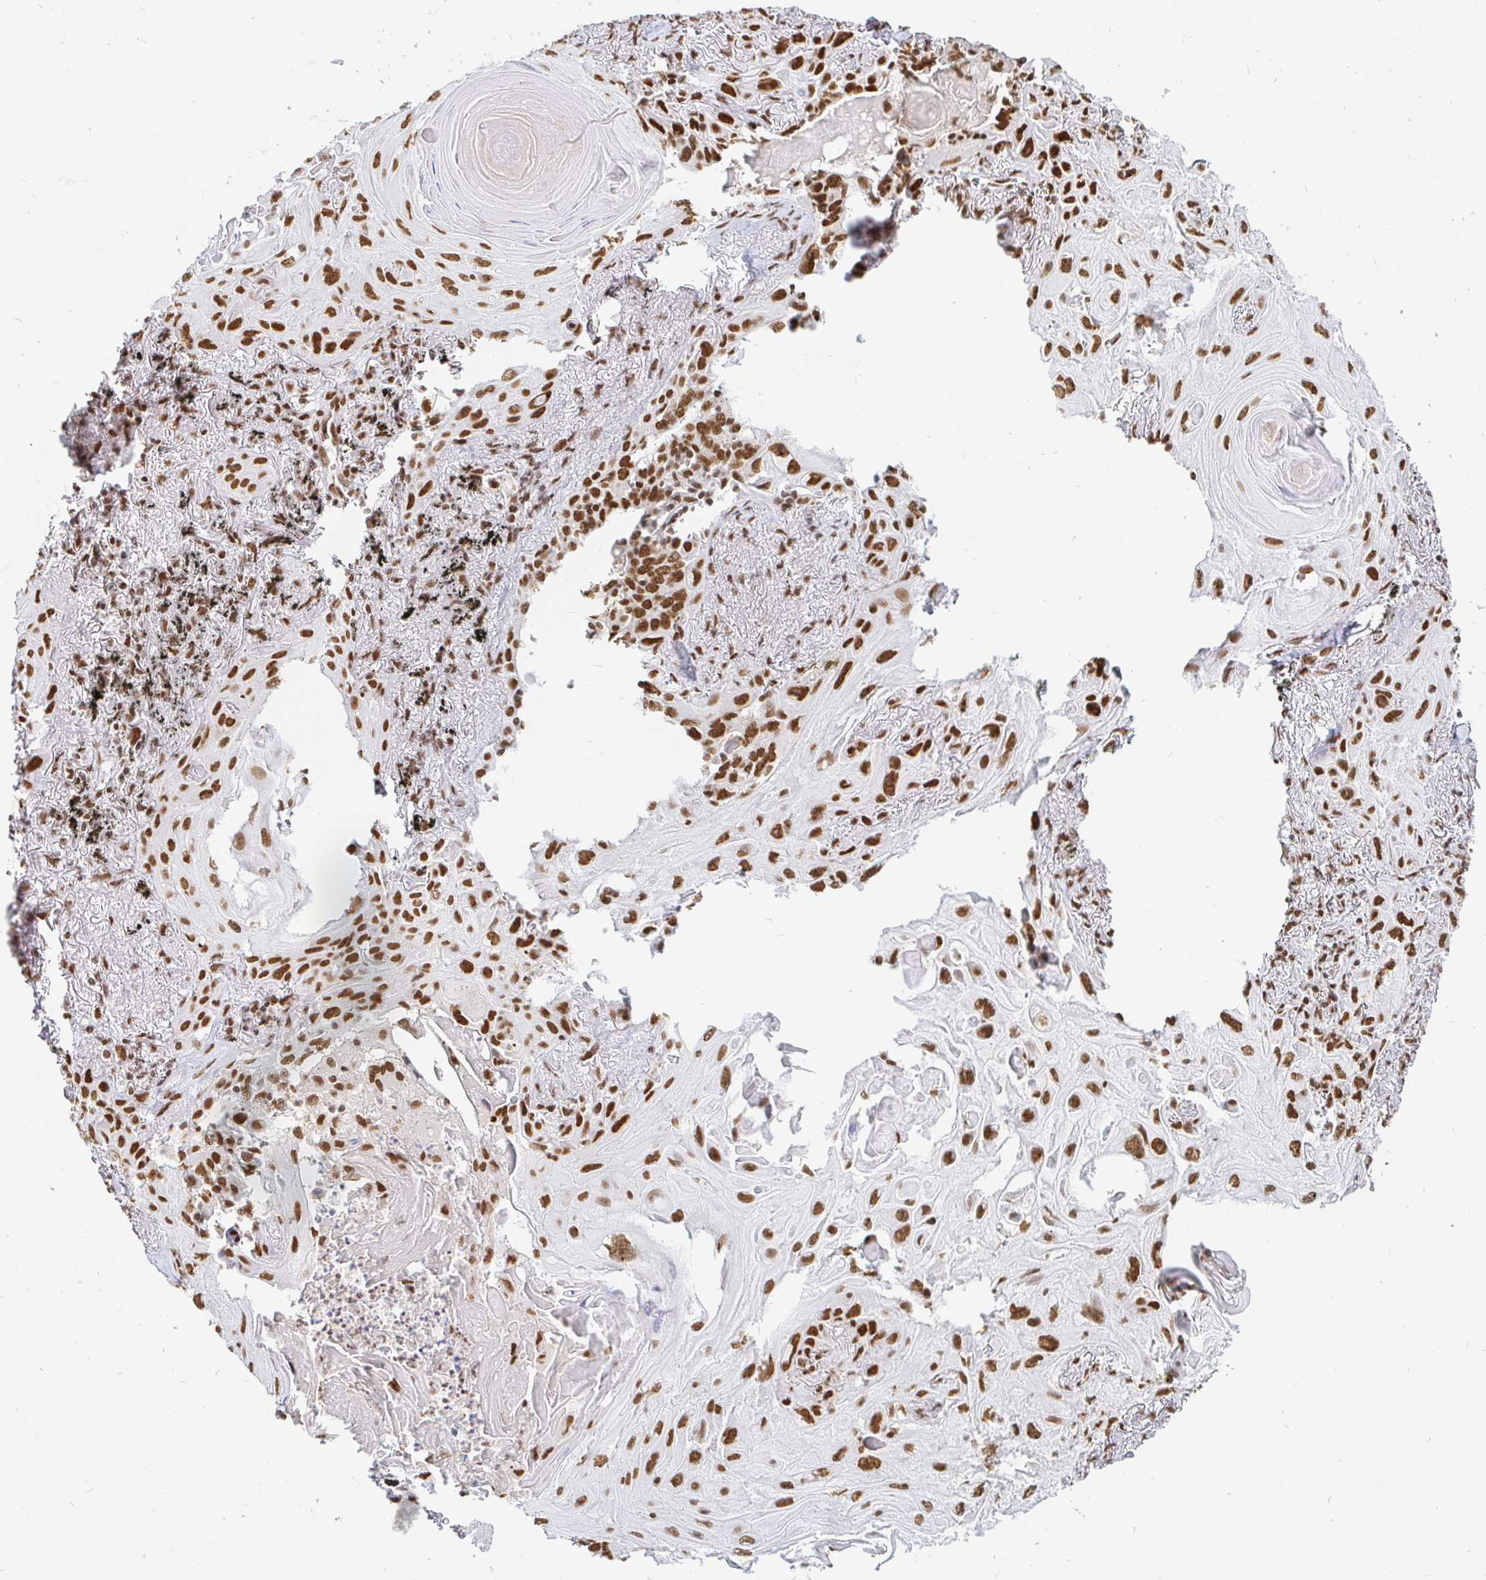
{"staining": {"intensity": "strong", "quantity": ">75%", "location": "nuclear"}, "tissue": "lung cancer", "cell_type": "Tumor cells", "image_type": "cancer", "snomed": [{"axis": "morphology", "description": "Squamous cell carcinoma, NOS"}, {"axis": "topography", "description": "Lung"}], "caption": "Immunohistochemistry of human squamous cell carcinoma (lung) reveals high levels of strong nuclear expression in about >75% of tumor cells.", "gene": "RBMX", "patient": {"sex": "male", "age": 79}}